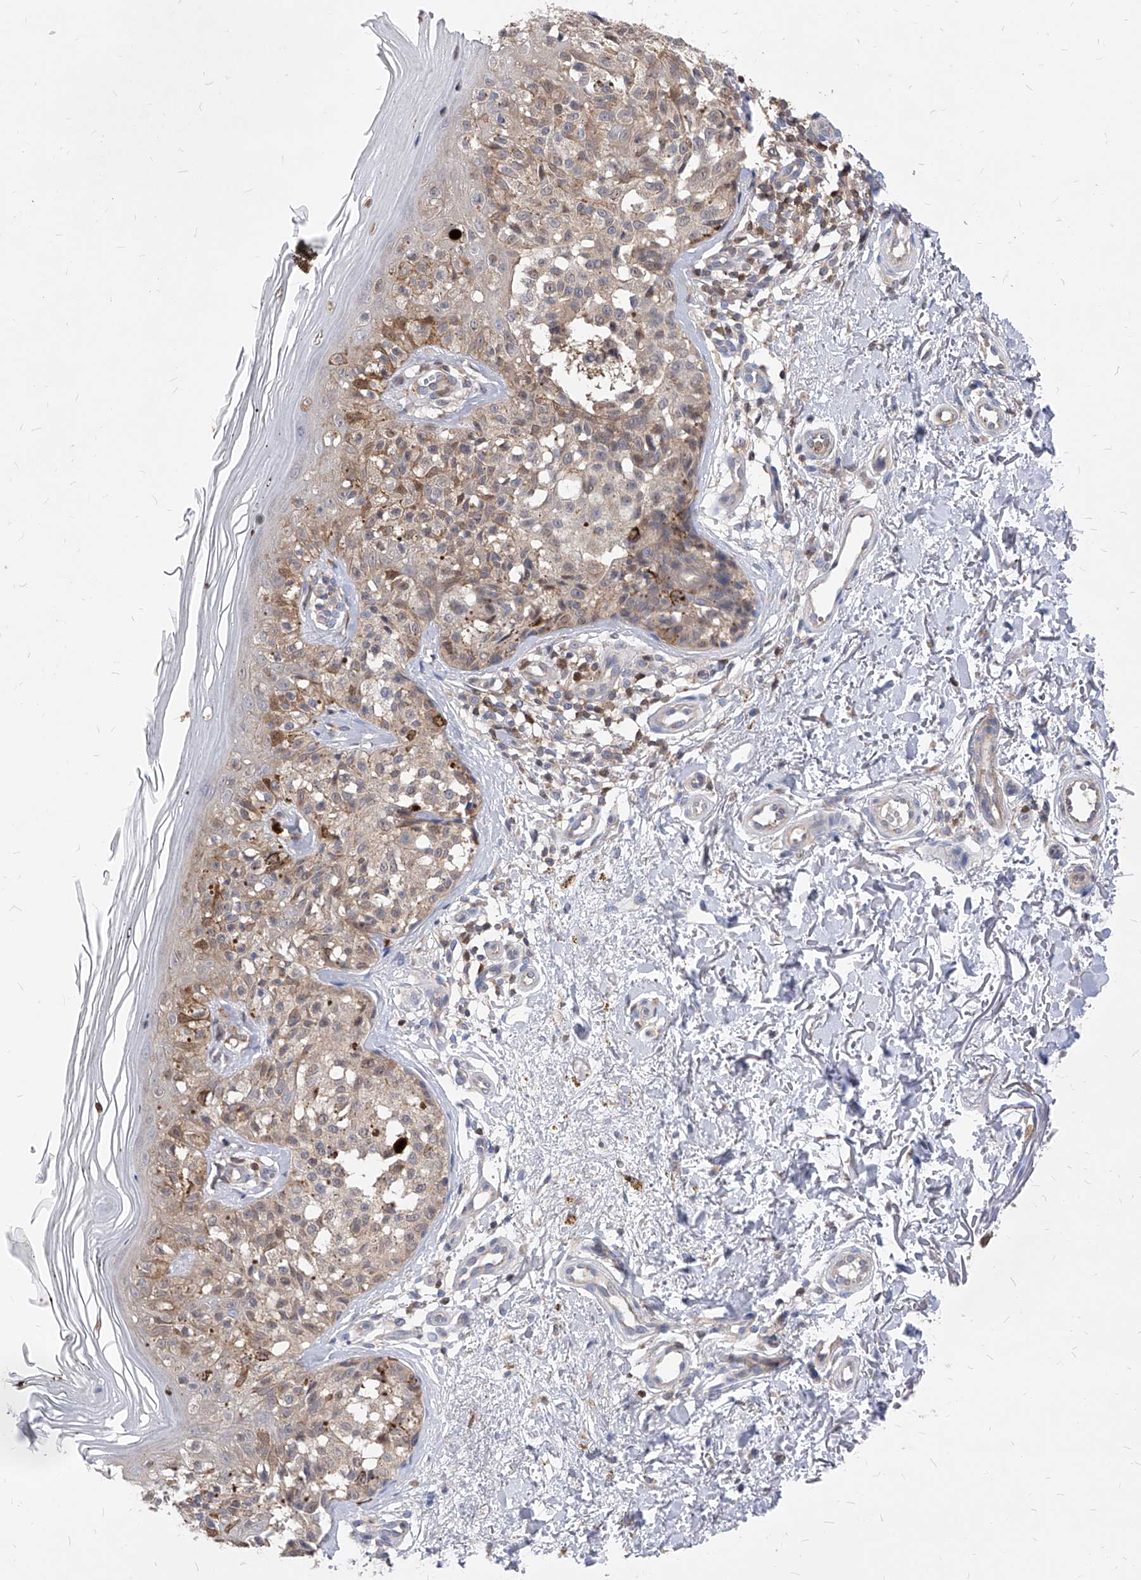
{"staining": {"intensity": "weak", "quantity": "<25%", "location": "cytoplasmic/membranous"}, "tissue": "melanoma", "cell_type": "Tumor cells", "image_type": "cancer", "snomed": [{"axis": "morphology", "description": "Malignant melanoma, NOS"}, {"axis": "topography", "description": "Skin"}], "caption": "Immunohistochemistry (IHC) image of neoplastic tissue: human melanoma stained with DAB displays no significant protein staining in tumor cells.", "gene": "ABRACL", "patient": {"sex": "female", "age": 50}}